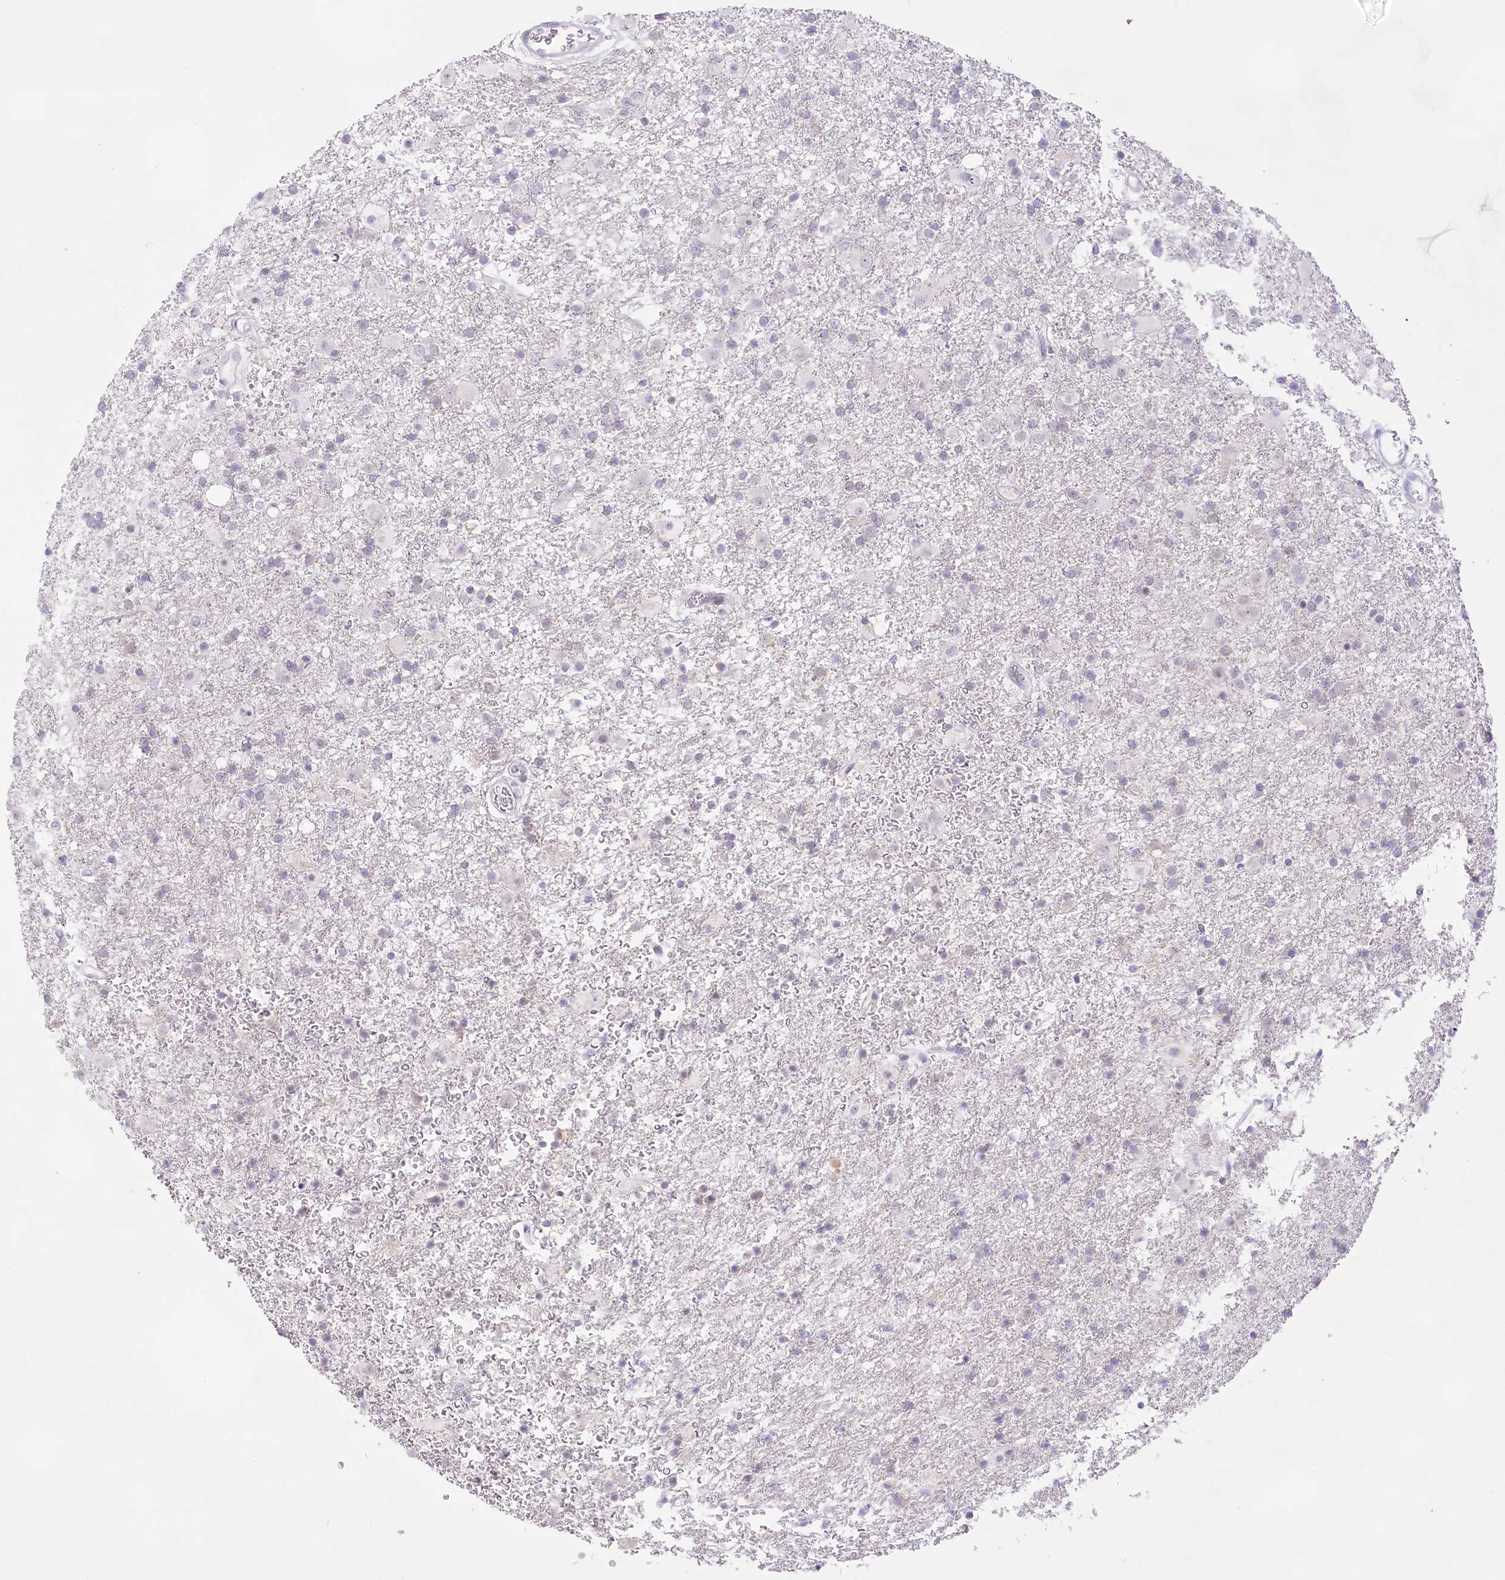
{"staining": {"intensity": "negative", "quantity": "none", "location": "none"}, "tissue": "glioma", "cell_type": "Tumor cells", "image_type": "cancer", "snomed": [{"axis": "morphology", "description": "Glioma, malignant, Low grade"}, {"axis": "topography", "description": "Brain"}], "caption": "Human malignant glioma (low-grade) stained for a protein using immunohistochemistry displays no expression in tumor cells.", "gene": "CCDC30", "patient": {"sex": "male", "age": 65}}